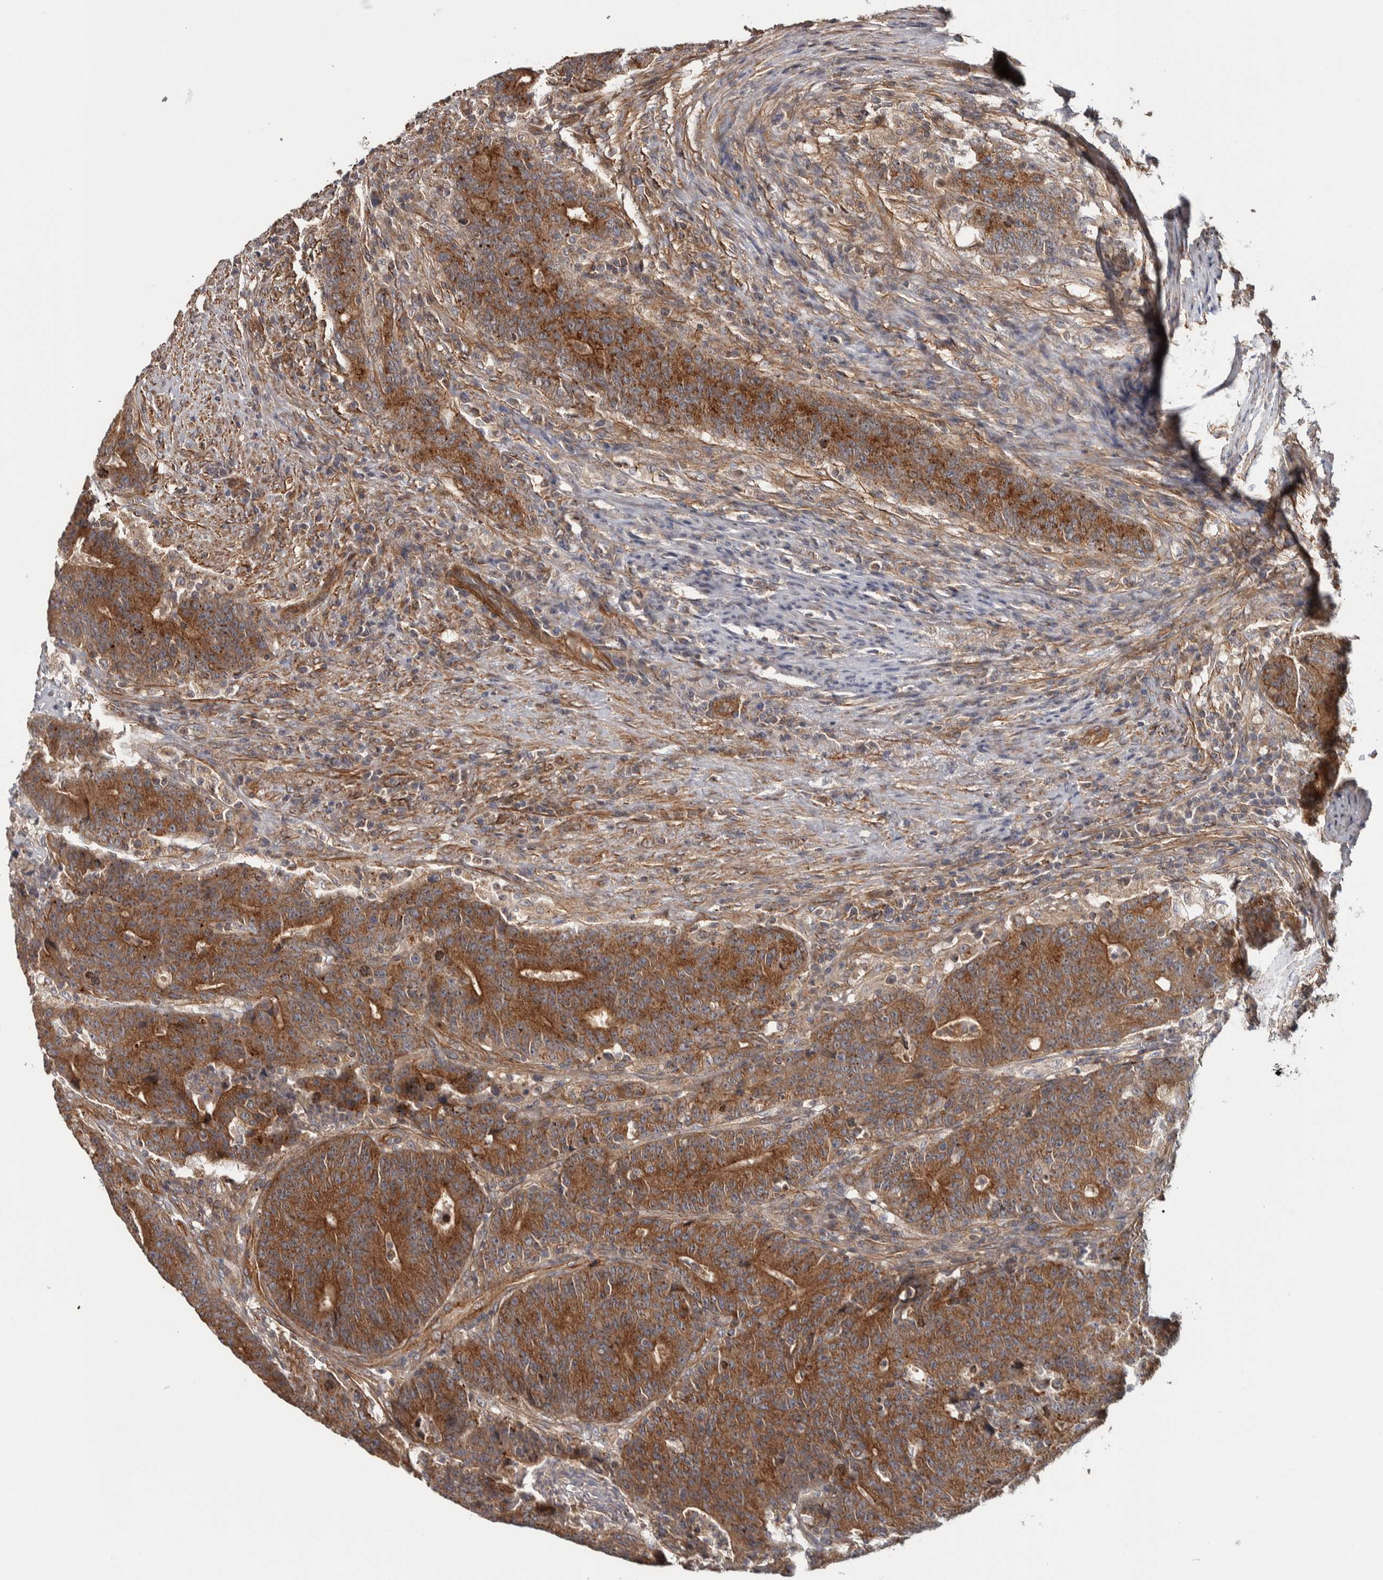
{"staining": {"intensity": "strong", "quantity": ">75%", "location": "cytoplasmic/membranous"}, "tissue": "colorectal cancer", "cell_type": "Tumor cells", "image_type": "cancer", "snomed": [{"axis": "morphology", "description": "Normal tissue, NOS"}, {"axis": "morphology", "description": "Adenocarcinoma, NOS"}, {"axis": "topography", "description": "Colon"}], "caption": "A brown stain shows strong cytoplasmic/membranous staining of a protein in human colorectal cancer (adenocarcinoma) tumor cells.", "gene": "CHMP4C", "patient": {"sex": "female", "age": 75}}